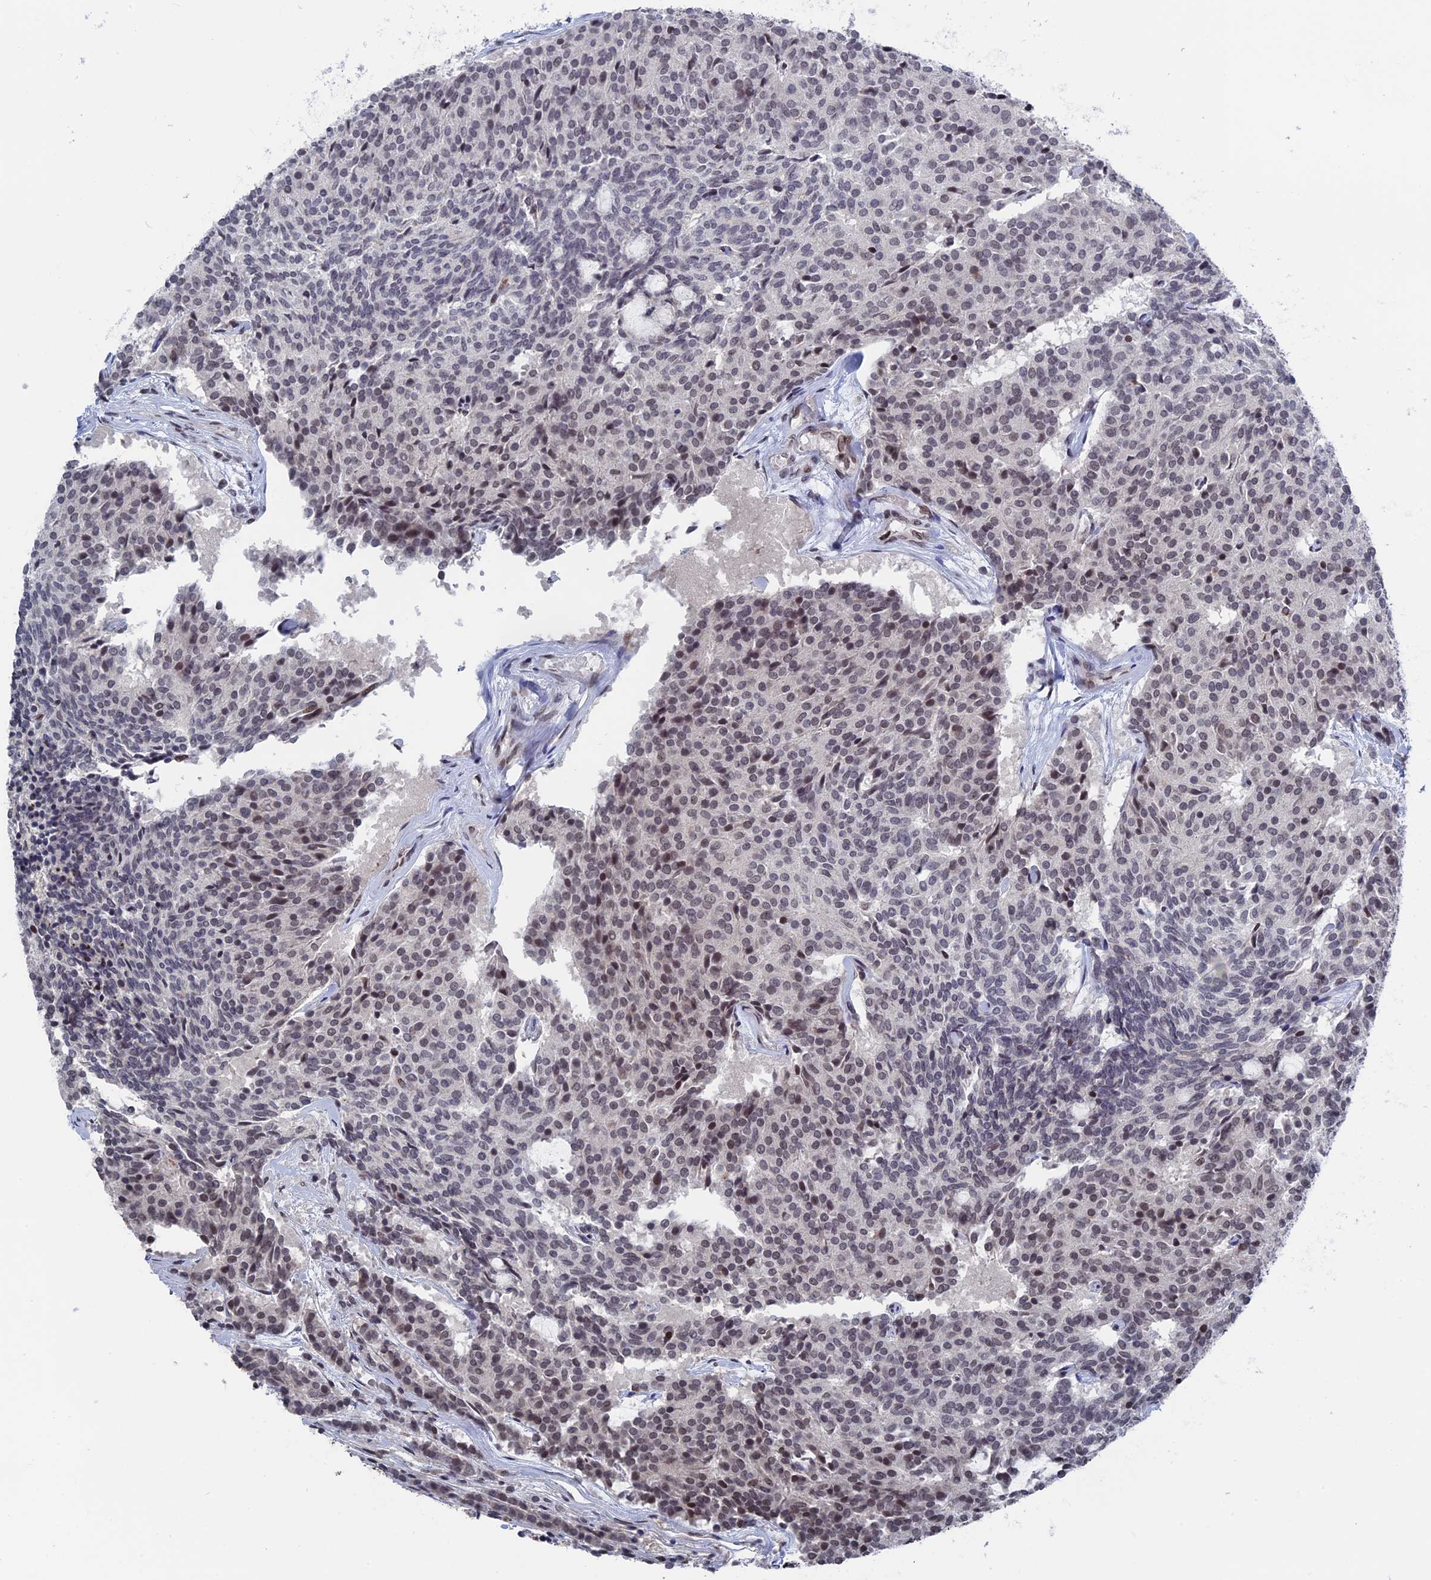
{"staining": {"intensity": "weak", "quantity": "<25%", "location": "nuclear"}, "tissue": "carcinoid", "cell_type": "Tumor cells", "image_type": "cancer", "snomed": [{"axis": "morphology", "description": "Carcinoid, malignant, NOS"}, {"axis": "topography", "description": "Pancreas"}], "caption": "This is a photomicrograph of immunohistochemistry staining of carcinoid, which shows no expression in tumor cells.", "gene": "NR2C2AP", "patient": {"sex": "female", "age": 54}}